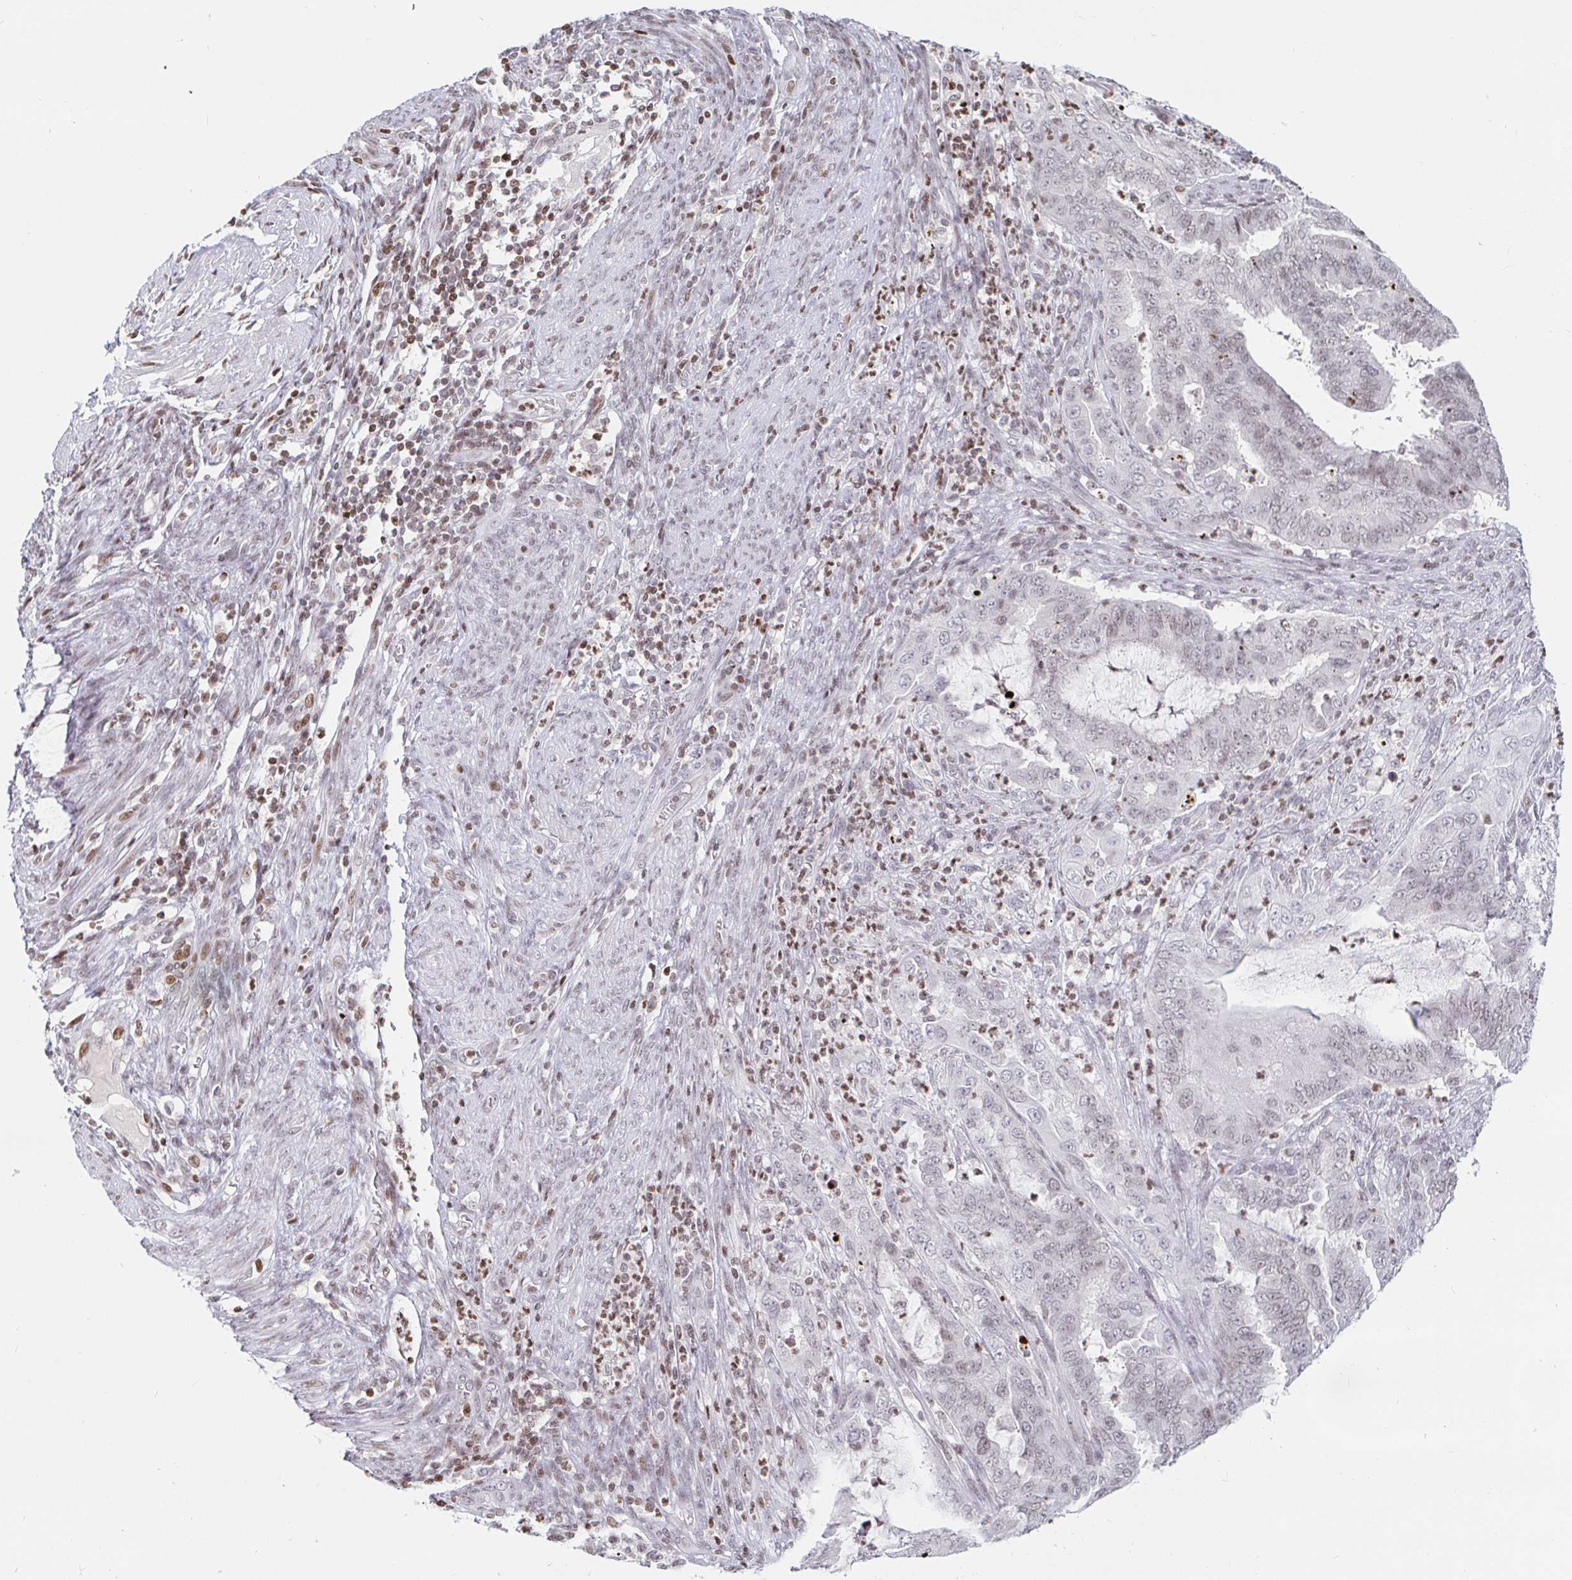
{"staining": {"intensity": "weak", "quantity": "<25%", "location": "nuclear"}, "tissue": "endometrial cancer", "cell_type": "Tumor cells", "image_type": "cancer", "snomed": [{"axis": "morphology", "description": "Adenocarcinoma, NOS"}, {"axis": "topography", "description": "Endometrium"}], "caption": "Endometrial adenocarcinoma stained for a protein using immunohistochemistry (IHC) demonstrates no positivity tumor cells.", "gene": "HOXC10", "patient": {"sex": "female", "age": 51}}